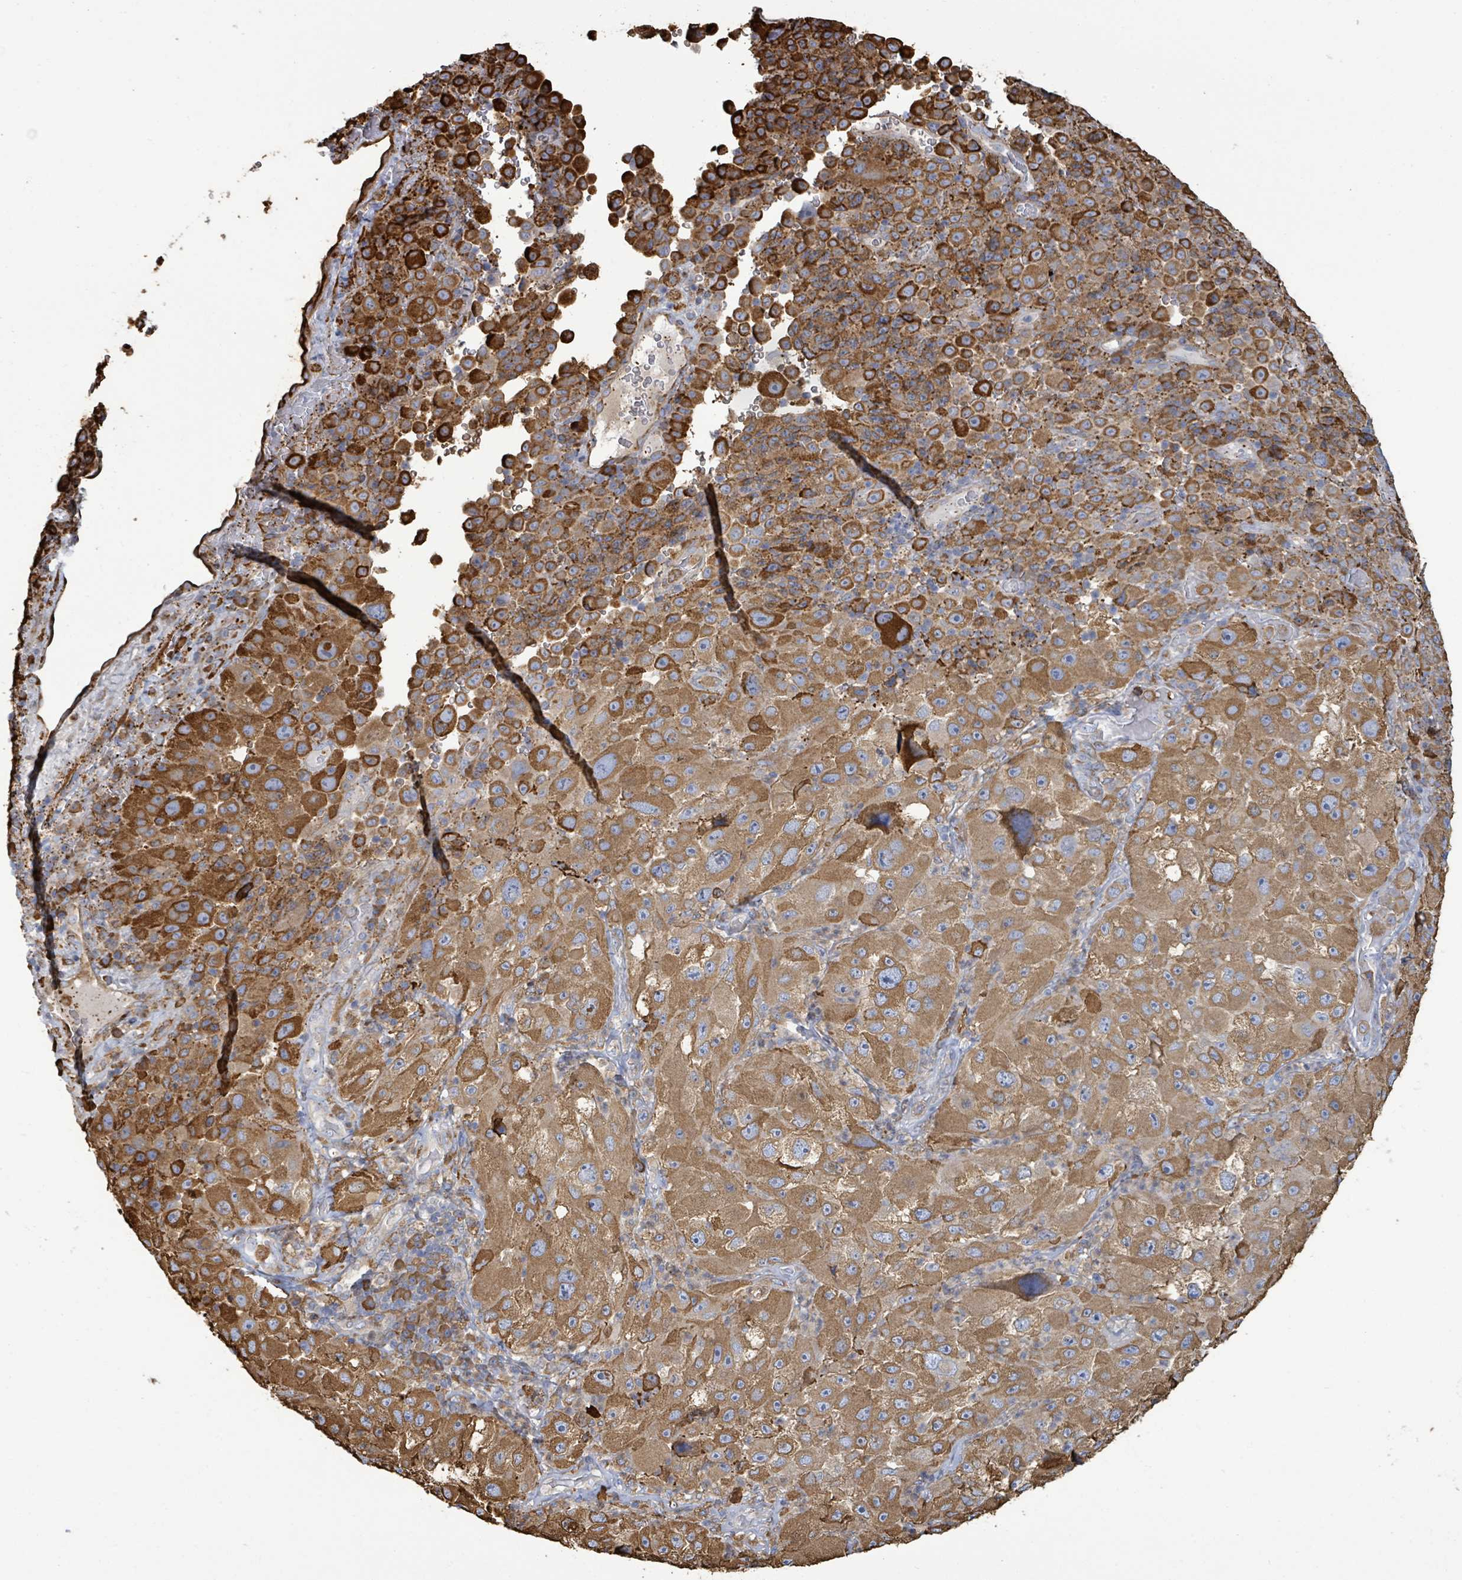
{"staining": {"intensity": "moderate", "quantity": ">75%", "location": "cytoplasmic/membranous"}, "tissue": "melanoma", "cell_type": "Tumor cells", "image_type": "cancer", "snomed": [{"axis": "morphology", "description": "Malignant melanoma, Metastatic site"}, {"axis": "topography", "description": "Lymph node"}], "caption": "High-magnification brightfield microscopy of melanoma stained with DAB (3,3'-diaminobenzidine) (brown) and counterstained with hematoxylin (blue). tumor cells exhibit moderate cytoplasmic/membranous positivity is identified in approximately>75% of cells.", "gene": "RFPL4A", "patient": {"sex": "male", "age": 62}}